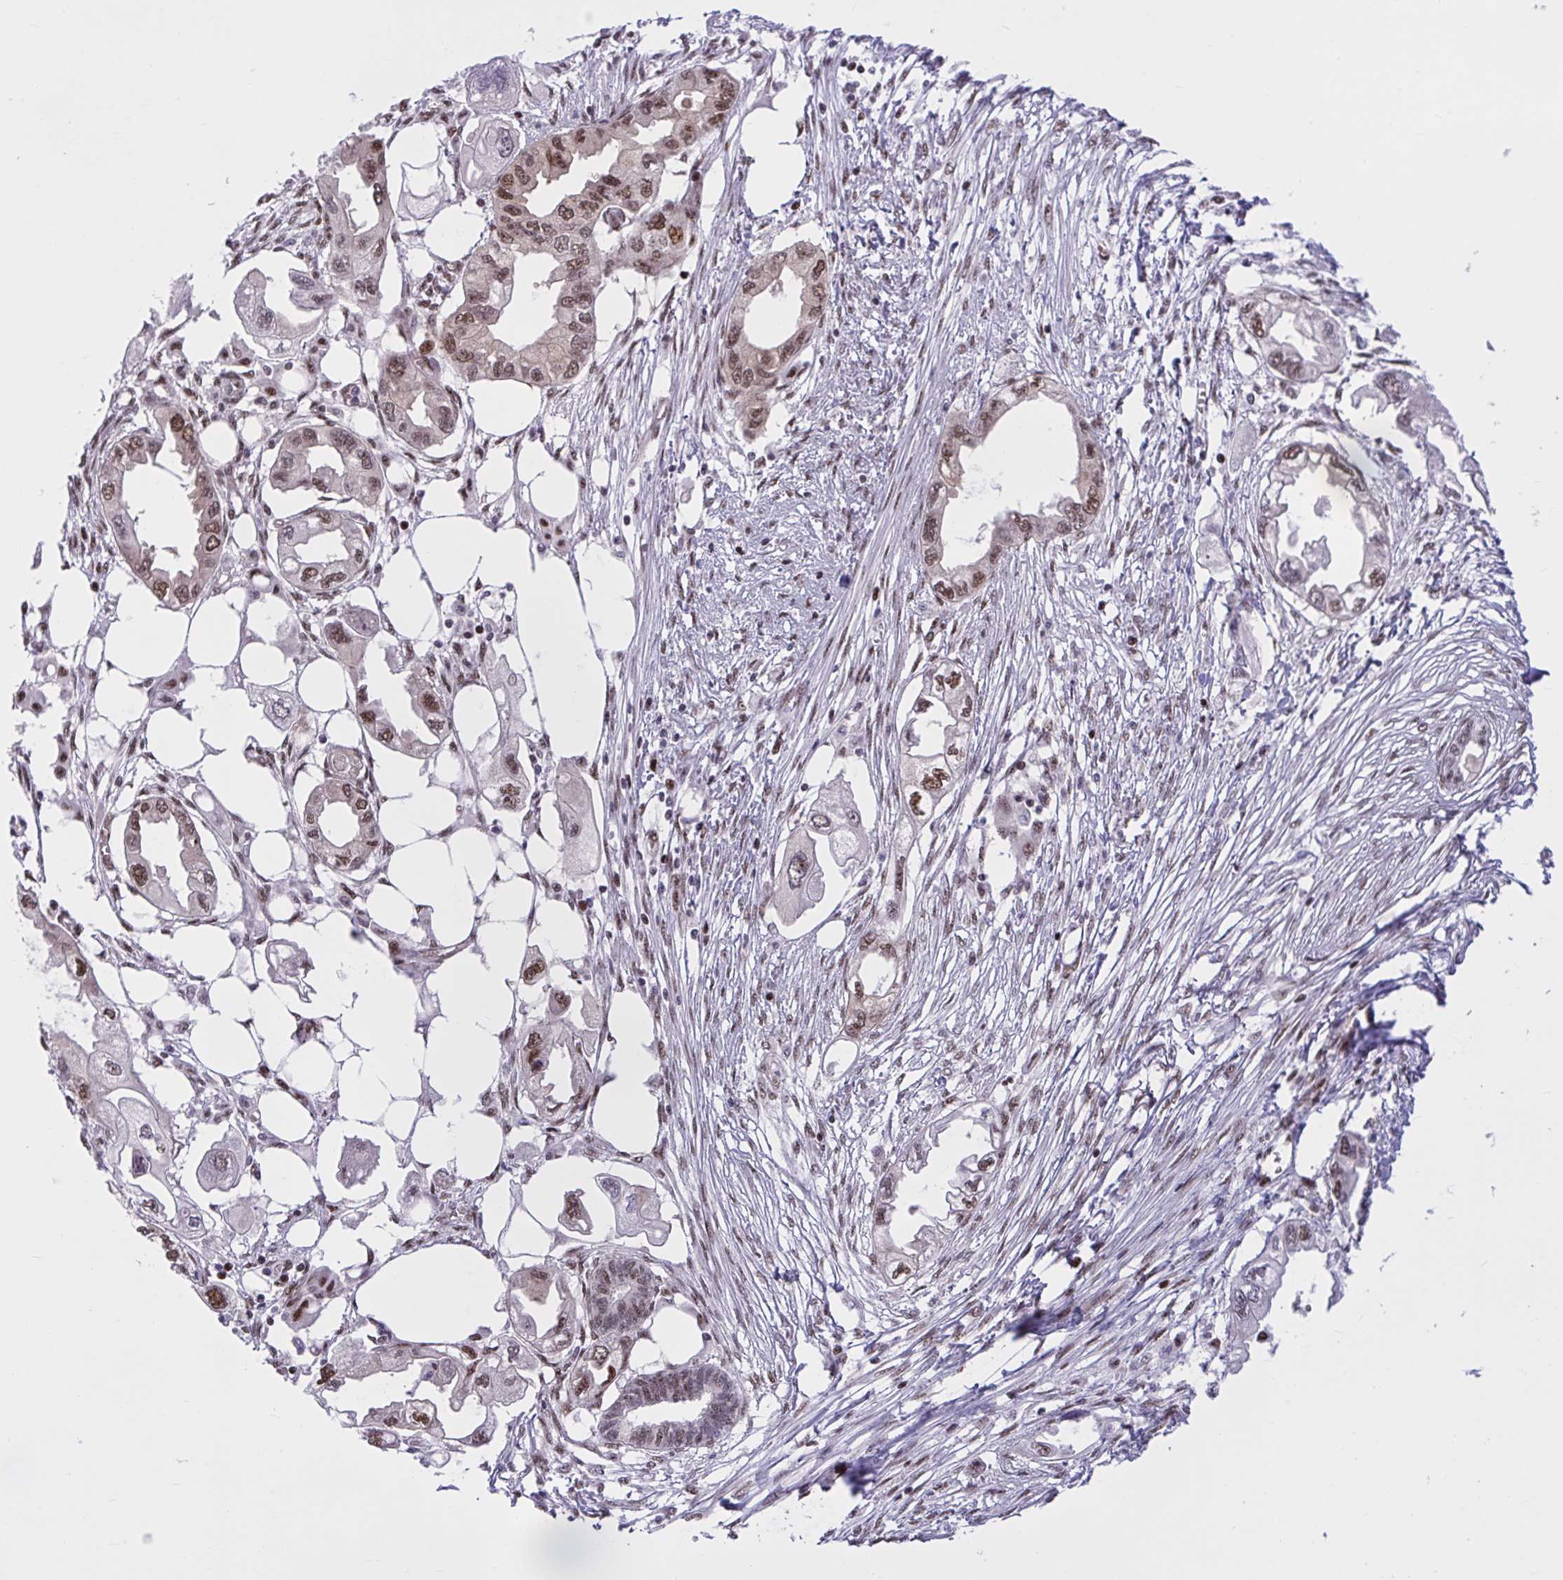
{"staining": {"intensity": "moderate", "quantity": ">75%", "location": "nuclear"}, "tissue": "endometrial cancer", "cell_type": "Tumor cells", "image_type": "cancer", "snomed": [{"axis": "morphology", "description": "Adenocarcinoma, NOS"}, {"axis": "morphology", "description": "Adenocarcinoma, metastatic, NOS"}, {"axis": "topography", "description": "Adipose tissue"}, {"axis": "topography", "description": "Endometrium"}], "caption": "Endometrial cancer stained with a protein marker shows moderate staining in tumor cells.", "gene": "RBL1", "patient": {"sex": "female", "age": 67}}